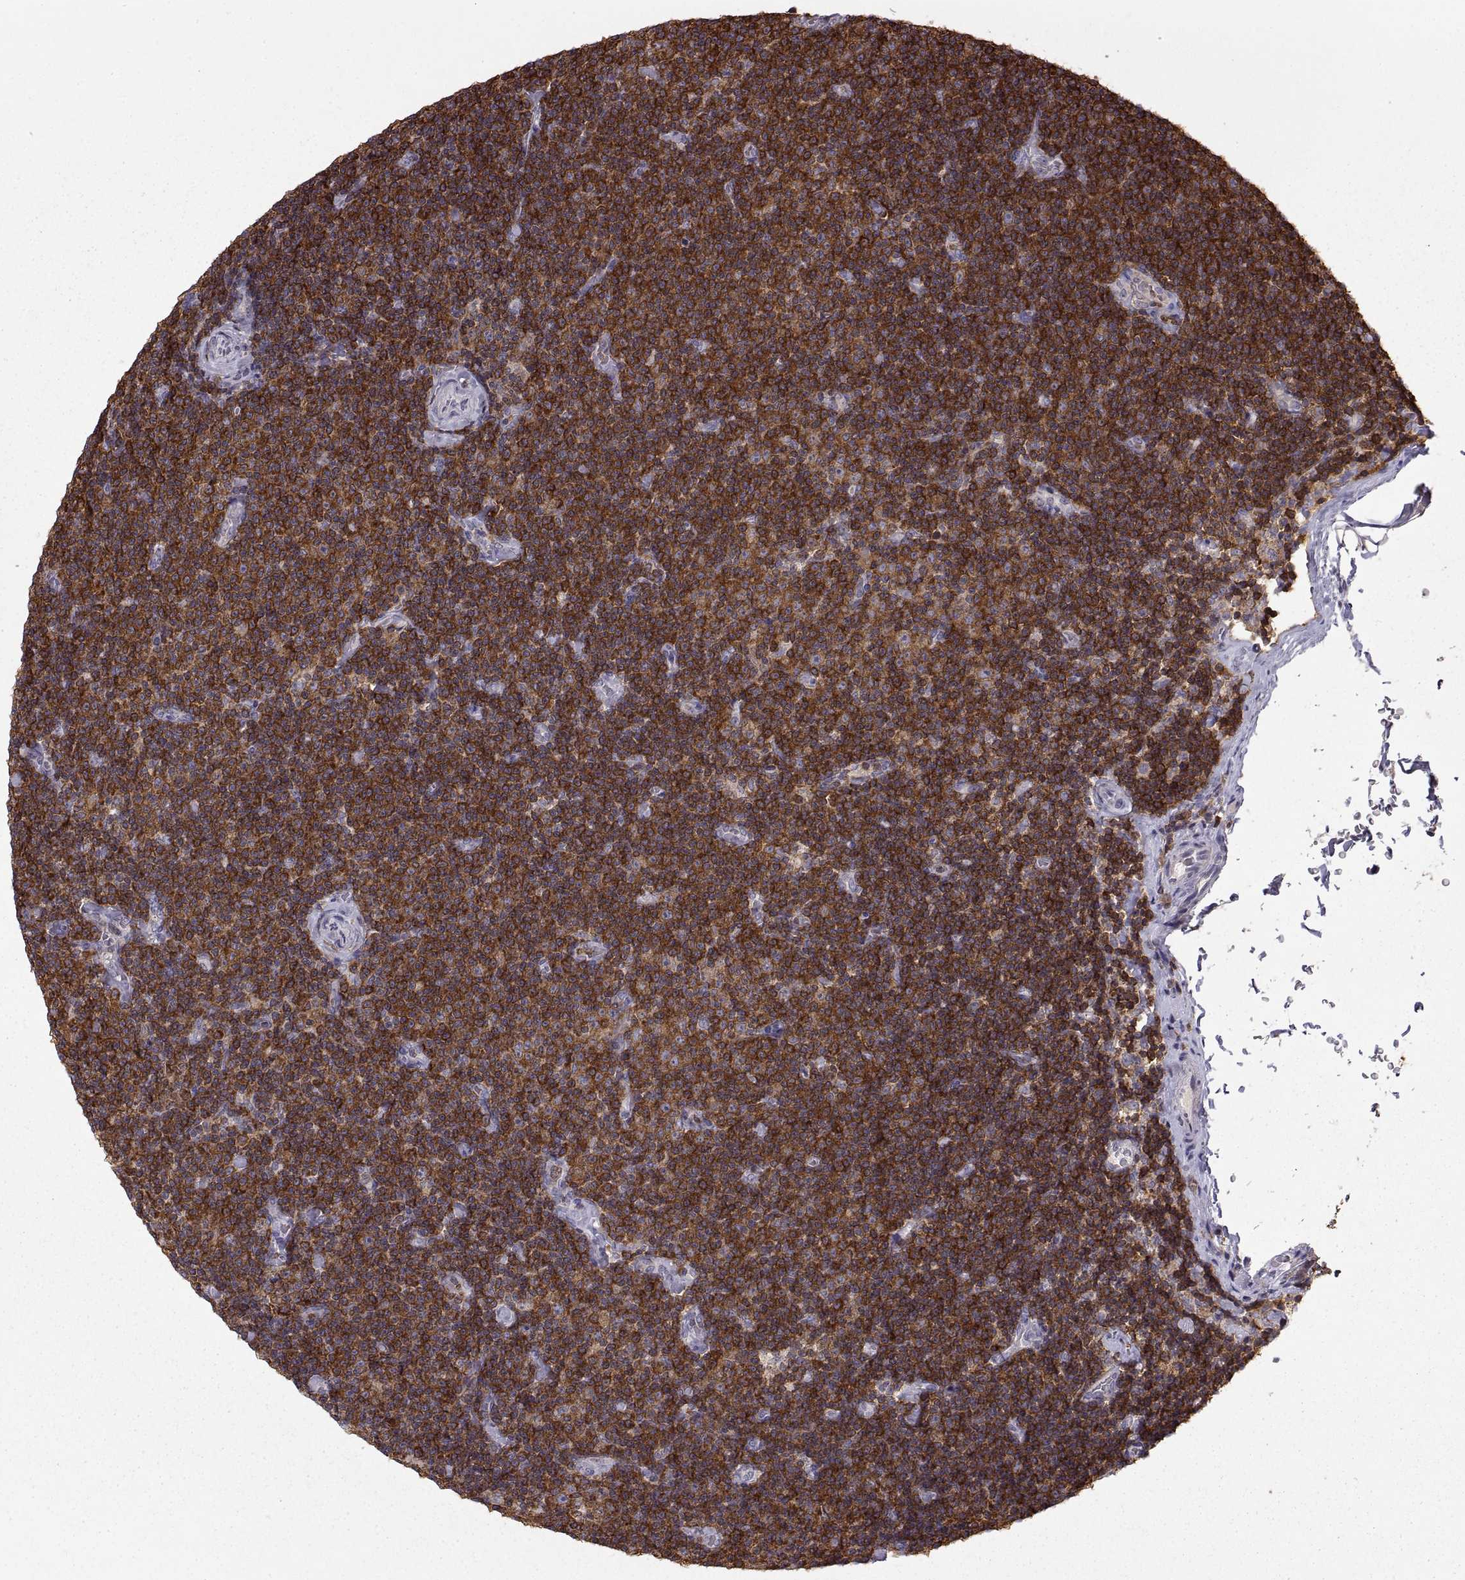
{"staining": {"intensity": "strong", "quantity": ">75%", "location": "cytoplasmic/membranous"}, "tissue": "lymphoma", "cell_type": "Tumor cells", "image_type": "cancer", "snomed": [{"axis": "morphology", "description": "Malignant lymphoma, non-Hodgkin's type, Low grade"}, {"axis": "topography", "description": "Lymph node"}], "caption": "Lymphoma tissue shows strong cytoplasmic/membranous positivity in about >75% of tumor cells, visualized by immunohistochemistry. (brown staining indicates protein expression, while blue staining denotes nuclei).", "gene": "EZR", "patient": {"sex": "male", "age": 81}}